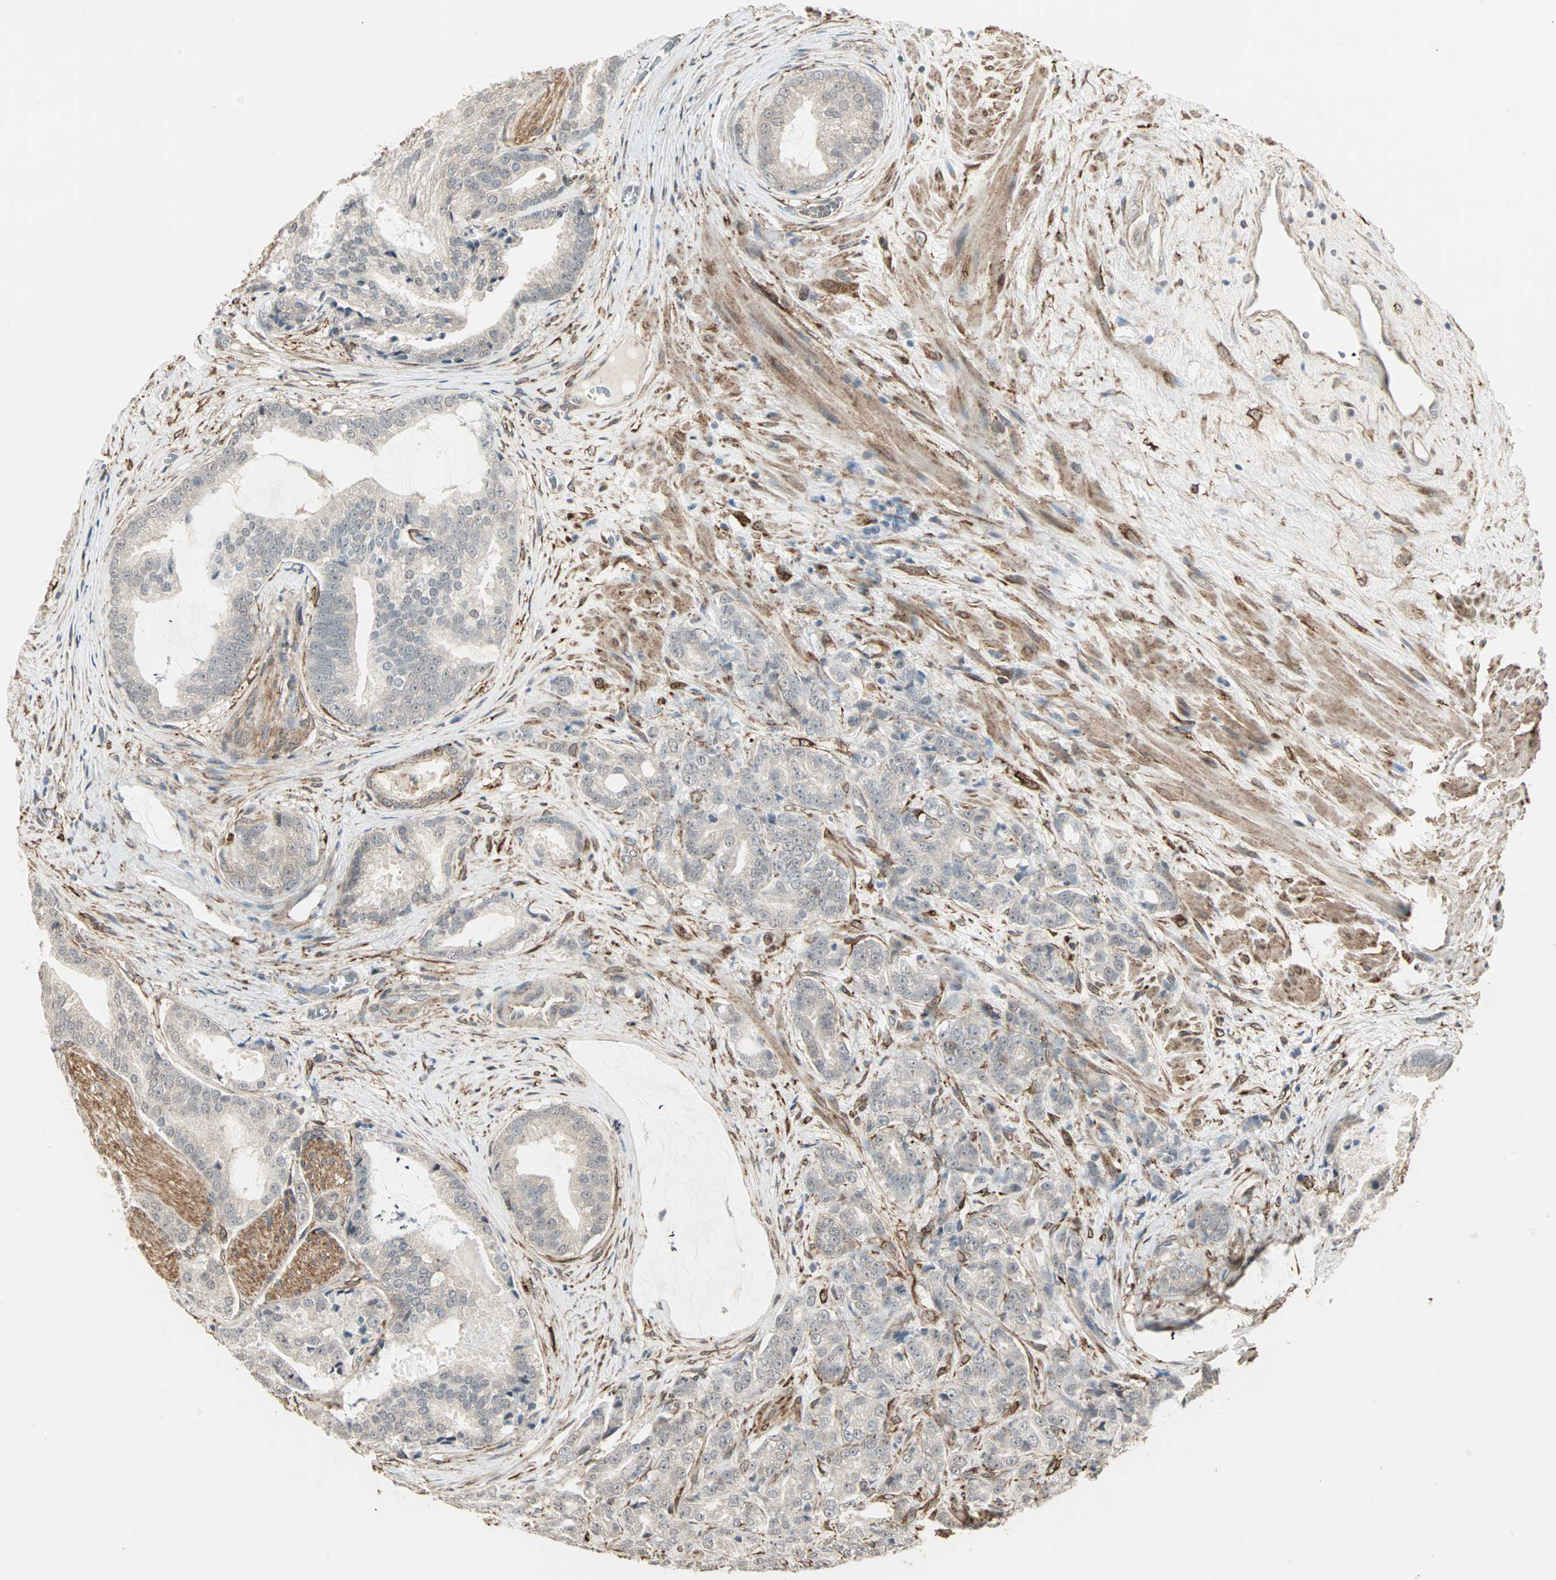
{"staining": {"intensity": "negative", "quantity": "none", "location": "none"}, "tissue": "prostate cancer", "cell_type": "Tumor cells", "image_type": "cancer", "snomed": [{"axis": "morphology", "description": "Adenocarcinoma, Low grade"}, {"axis": "topography", "description": "Prostate"}], "caption": "Tumor cells show no significant positivity in prostate cancer (adenocarcinoma (low-grade)). (Immunohistochemistry, brightfield microscopy, high magnification).", "gene": "TRPV4", "patient": {"sex": "male", "age": 58}}